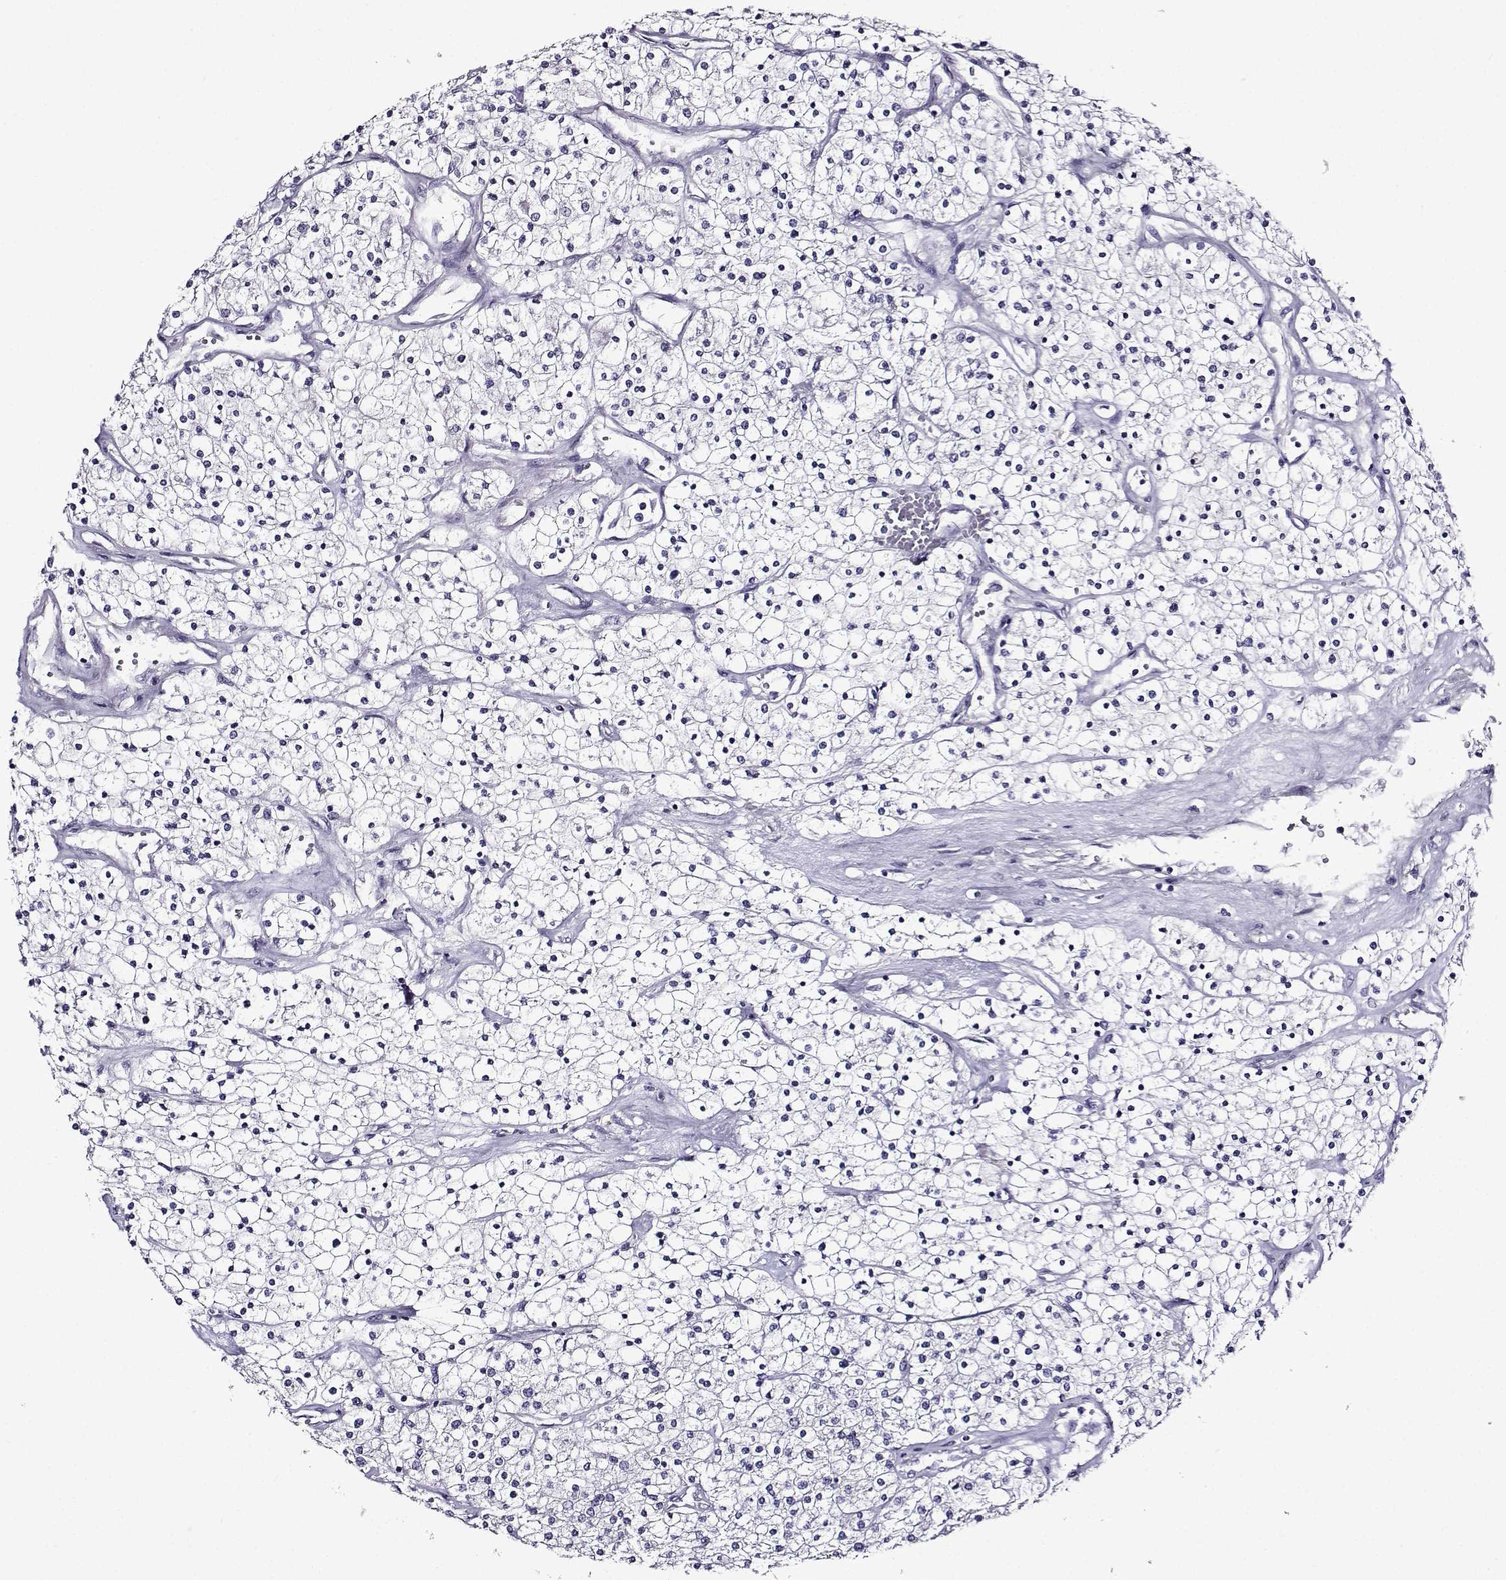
{"staining": {"intensity": "negative", "quantity": "none", "location": "none"}, "tissue": "renal cancer", "cell_type": "Tumor cells", "image_type": "cancer", "snomed": [{"axis": "morphology", "description": "Adenocarcinoma, NOS"}, {"axis": "topography", "description": "Kidney"}], "caption": "A high-resolution image shows immunohistochemistry (IHC) staining of renal cancer, which exhibits no significant staining in tumor cells.", "gene": "TMEM266", "patient": {"sex": "male", "age": 80}}